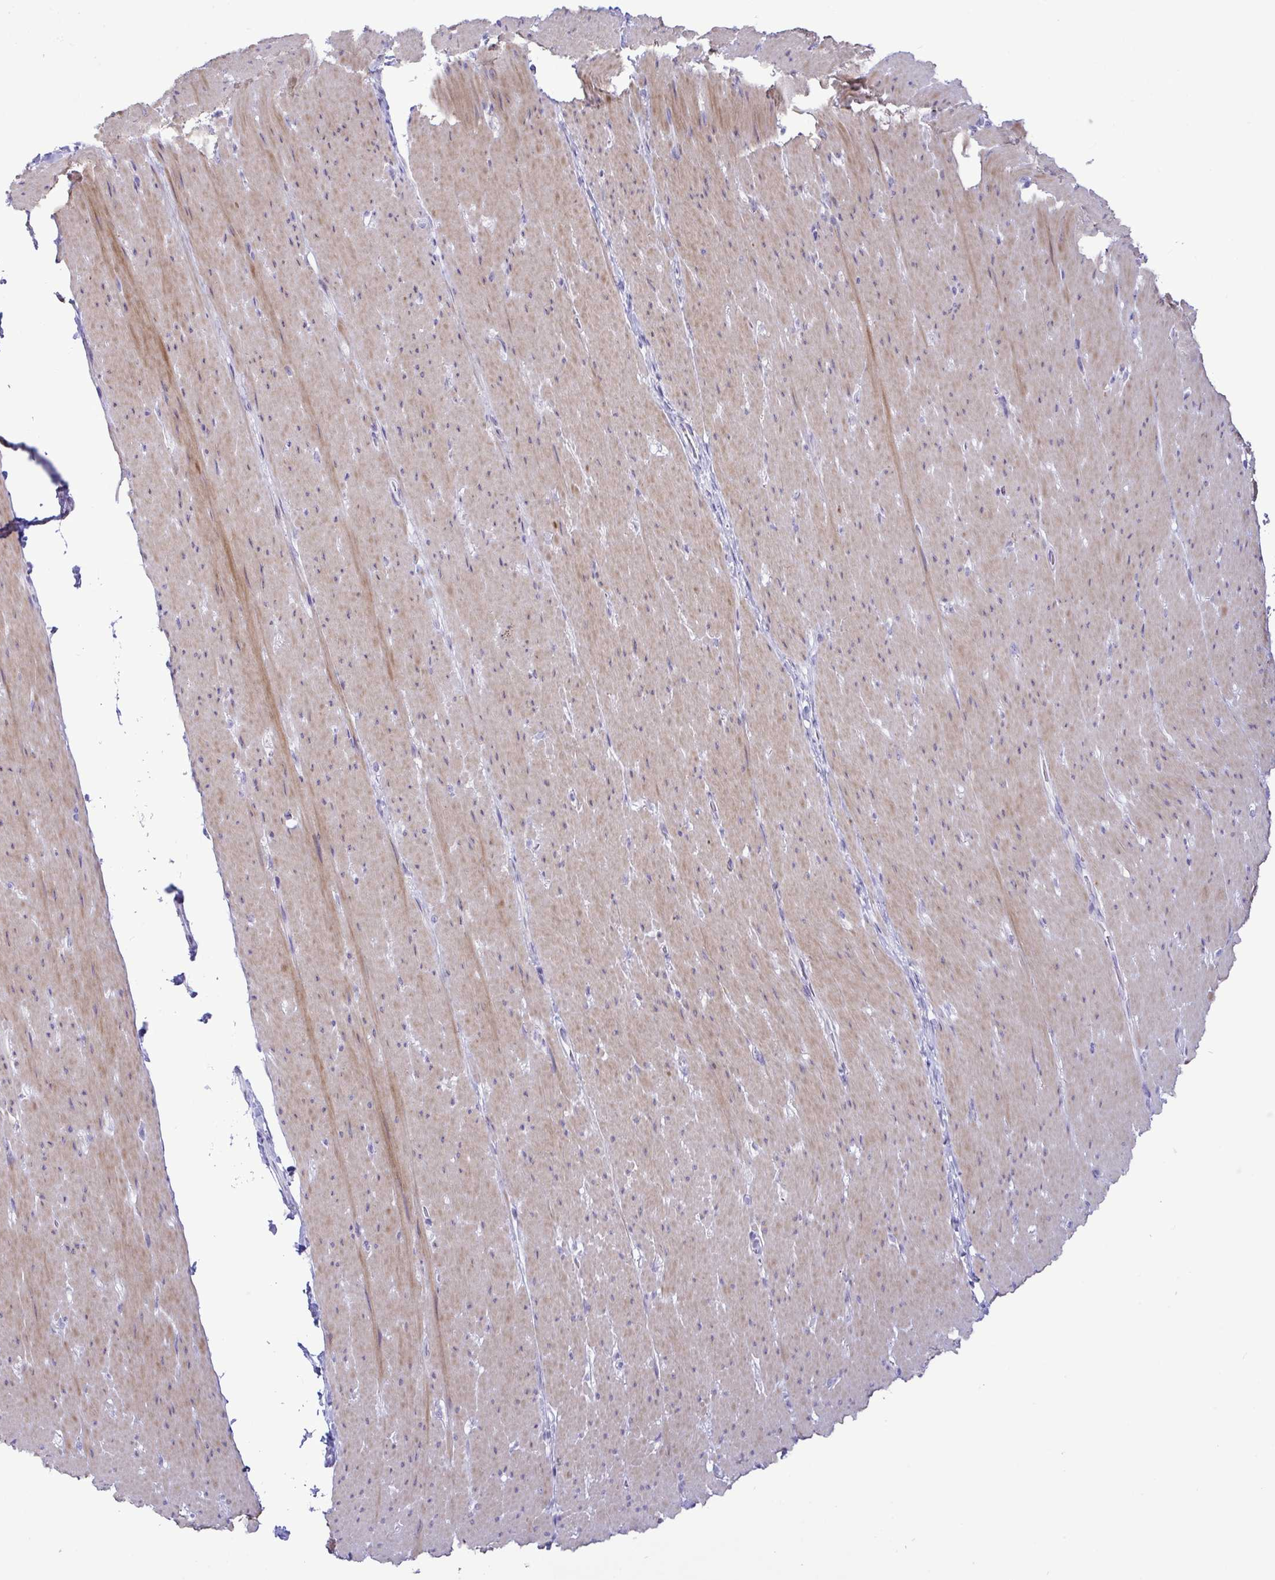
{"staining": {"intensity": "weak", "quantity": ">75%", "location": "cytoplasmic/membranous"}, "tissue": "smooth muscle", "cell_type": "Smooth muscle cells", "image_type": "normal", "snomed": [{"axis": "morphology", "description": "Normal tissue, NOS"}, {"axis": "topography", "description": "Smooth muscle"}, {"axis": "topography", "description": "Rectum"}], "caption": "Protein staining exhibits weak cytoplasmic/membranous staining in approximately >75% of smooth muscle cells in unremarkable smooth muscle.", "gene": "FAM86B1", "patient": {"sex": "male", "age": 53}}